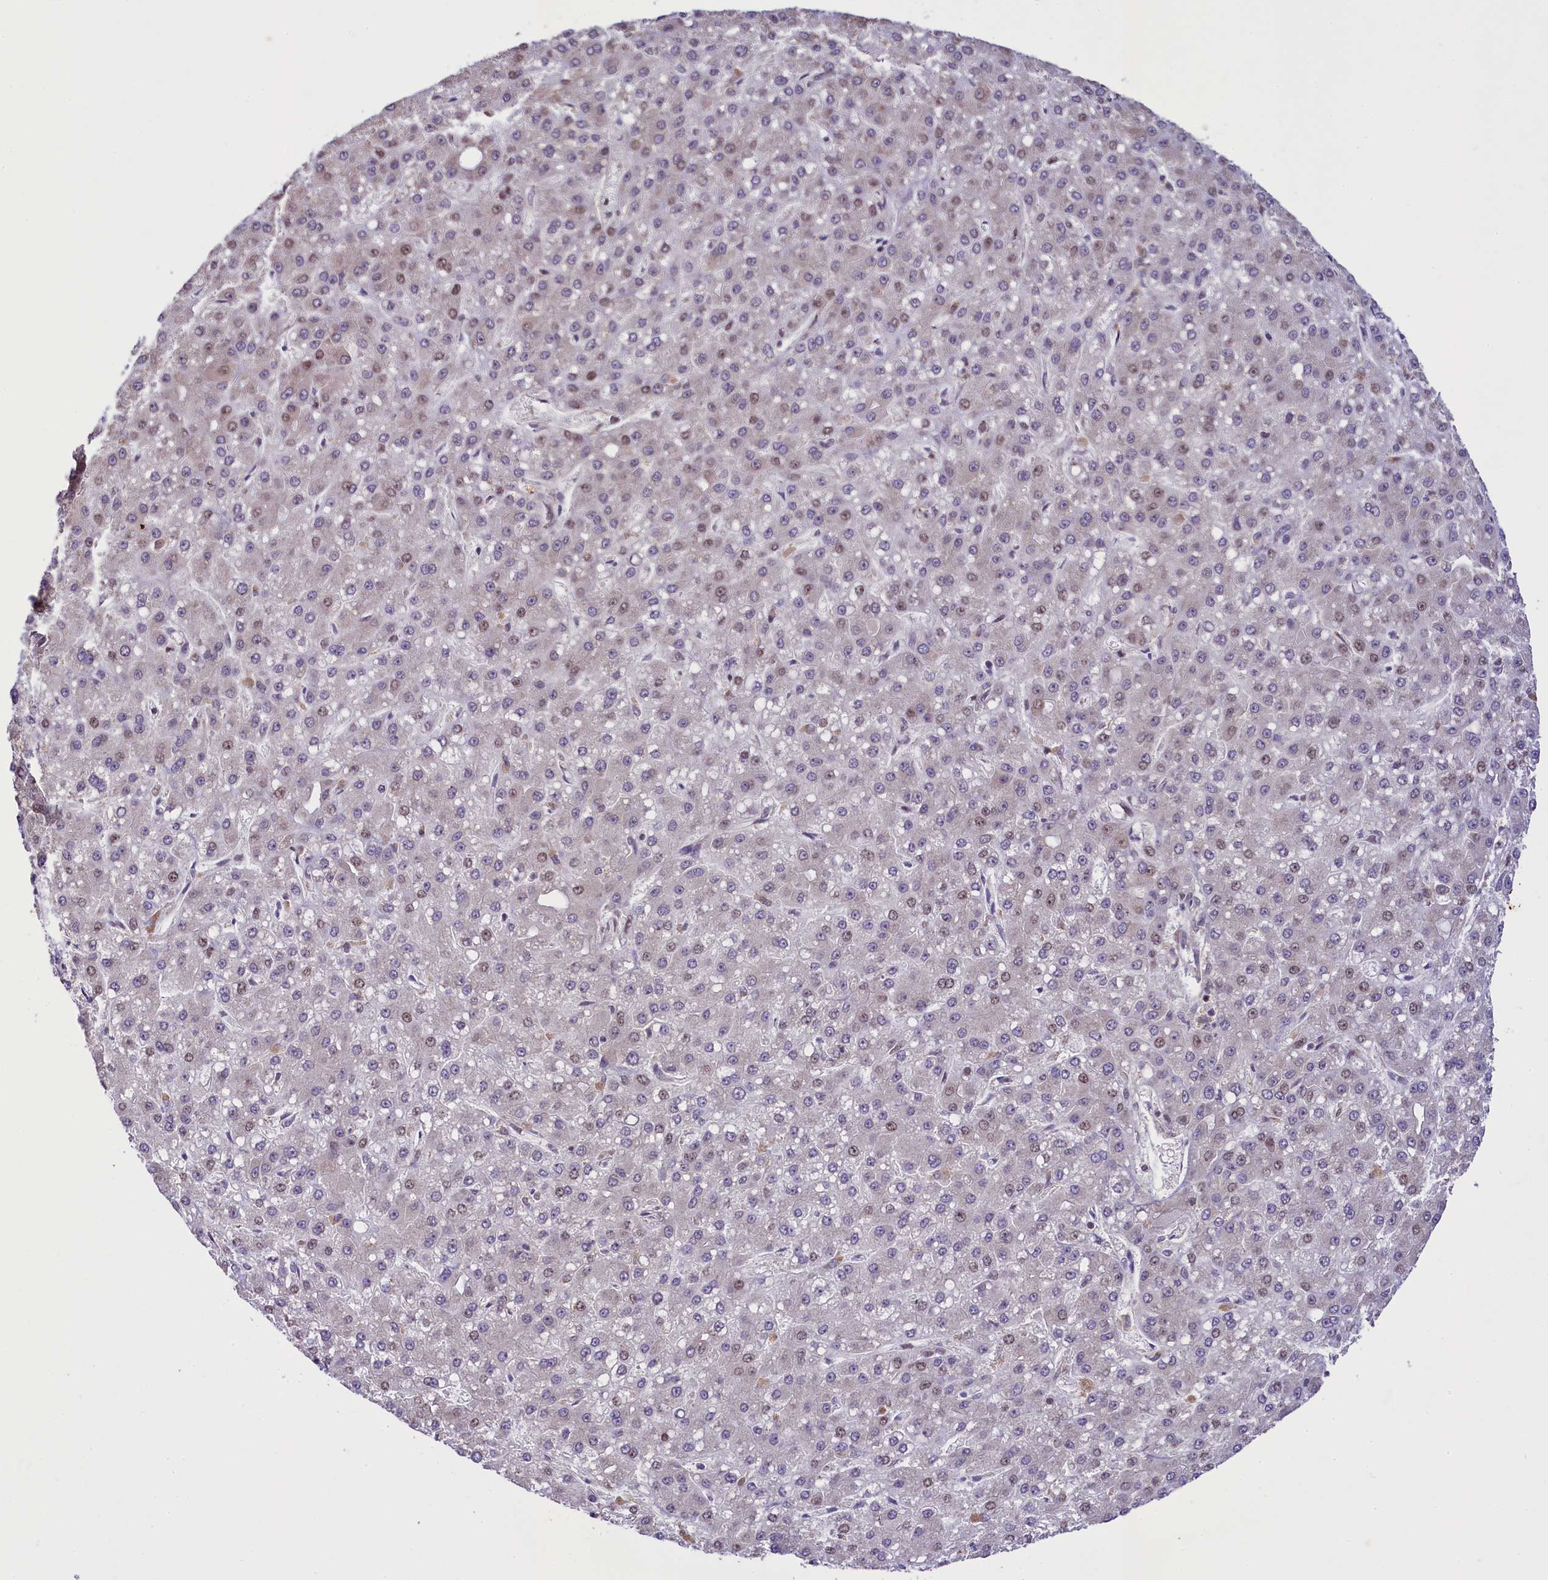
{"staining": {"intensity": "weak", "quantity": "25%-75%", "location": "nuclear"}, "tissue": "liver cancer", "cell_type": "Tumor cells", "image_type": "cancer", "snomed": [{"axis": "morphology", "description": "Carcinoma, Hepatocellular, NOS"}, {"axis": "topography", "description": "Liver"}], "caption": "Brown immunohistochemical staining in human liver cancer demonstrates weak nuclear expression in approximately 25%-75% of tumor cells.", "gene": "RBBP8", "patient": {"sex": "male", "age": 67}}